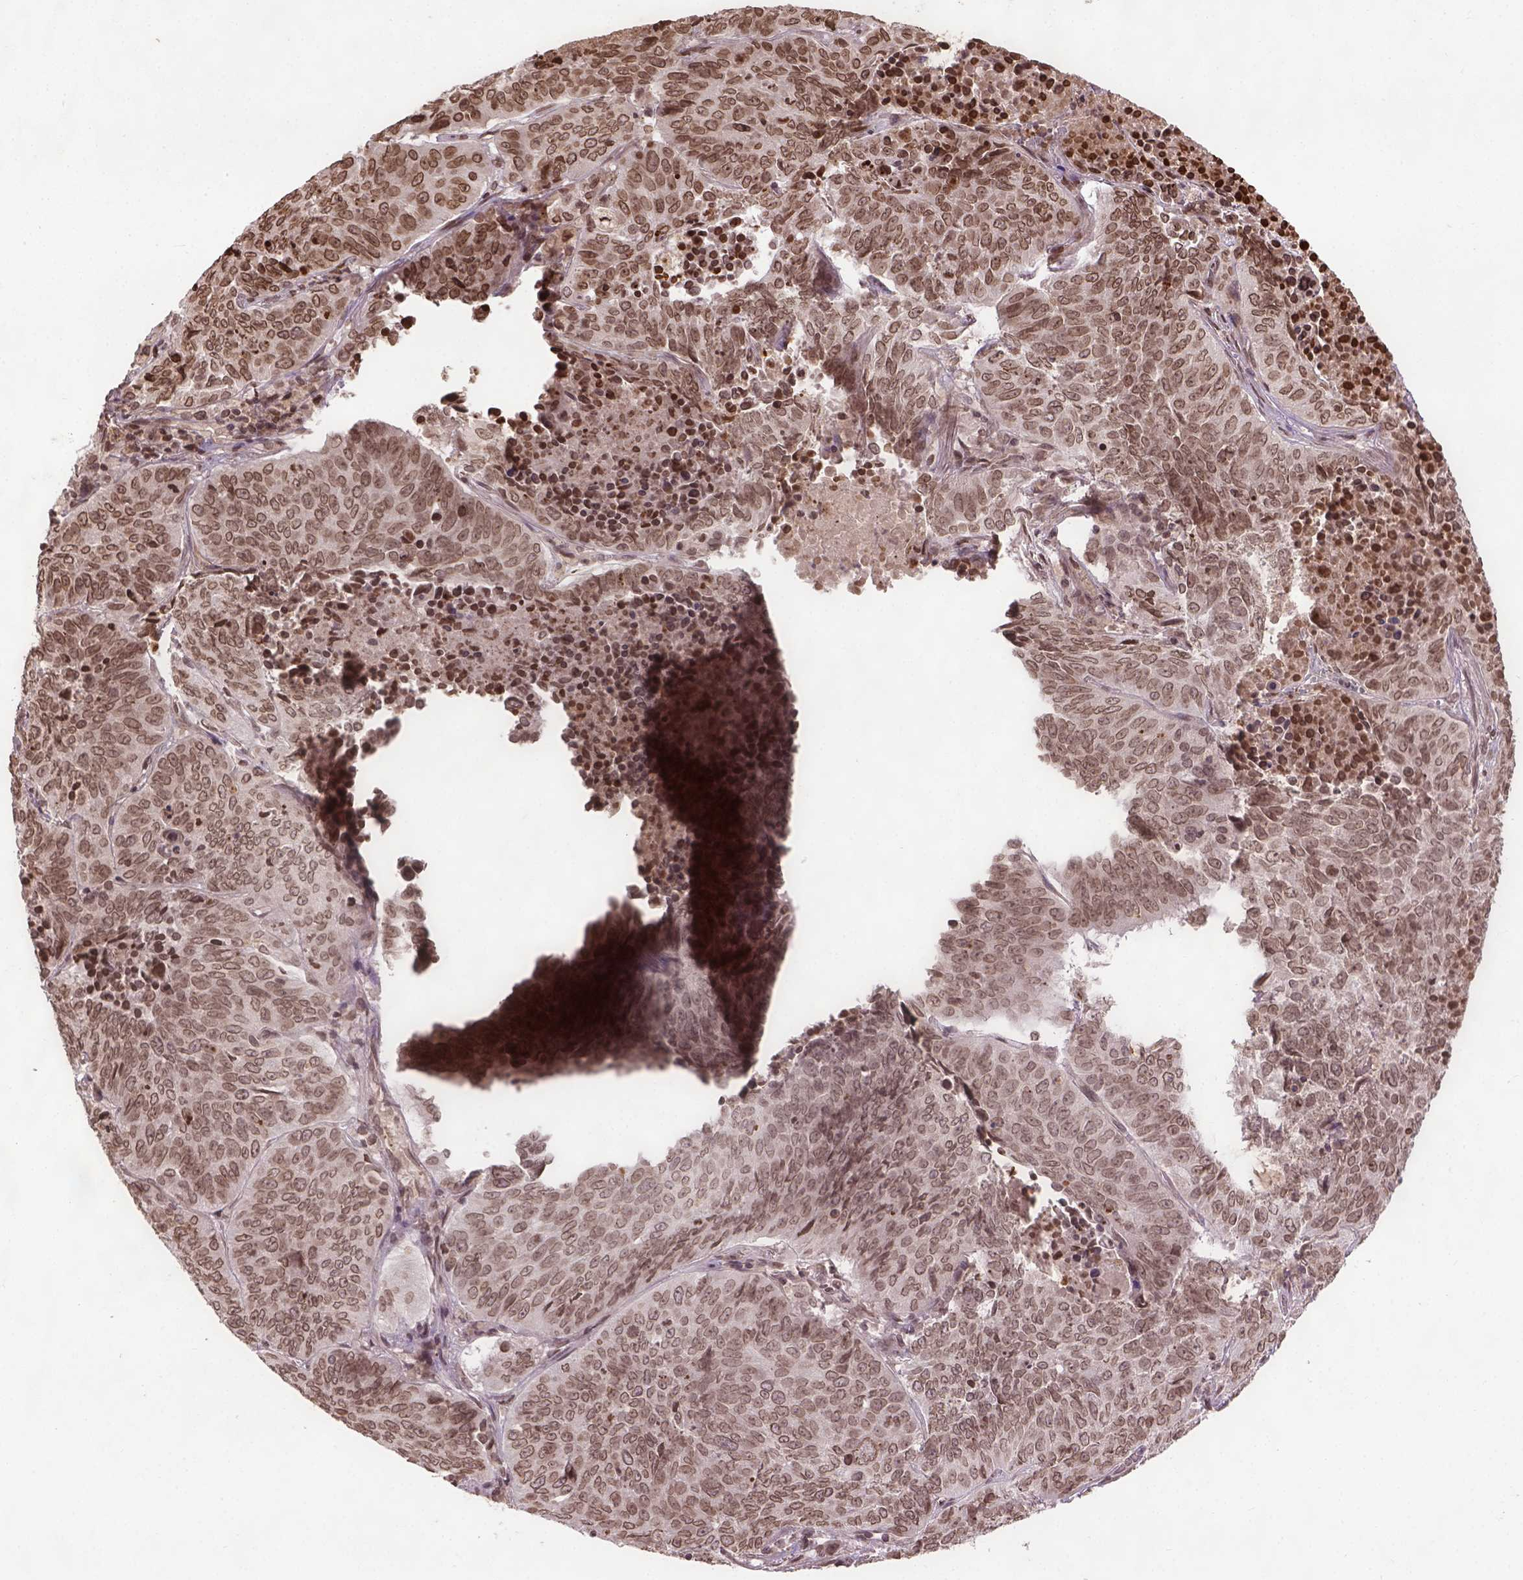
{"staining": {"intensity": "moderate", "quantity": ">75%", "location": "nuclear"}, "tissue": "lung cancer", "cell_type": "Tumor cells", "image_type": "cancer", "snomed": [{"axis": "morphology", "description": "Normal tissue, NOS"}, {"axis": "morphology", "description": "Squamous cell carcinoma, NOS"}, {"axis": "topography", "description": "Bronchus"}, {"axis": "topography", "description": "Lung"}], "caption": "This is an image of immunohistochemistry staining of lung cancer (squamous cell carcinoma), which shows moderate expression in the nuclear of tumor cells.", "gene": "BANF1", "patient": {"sex": "male", "age": 64}}